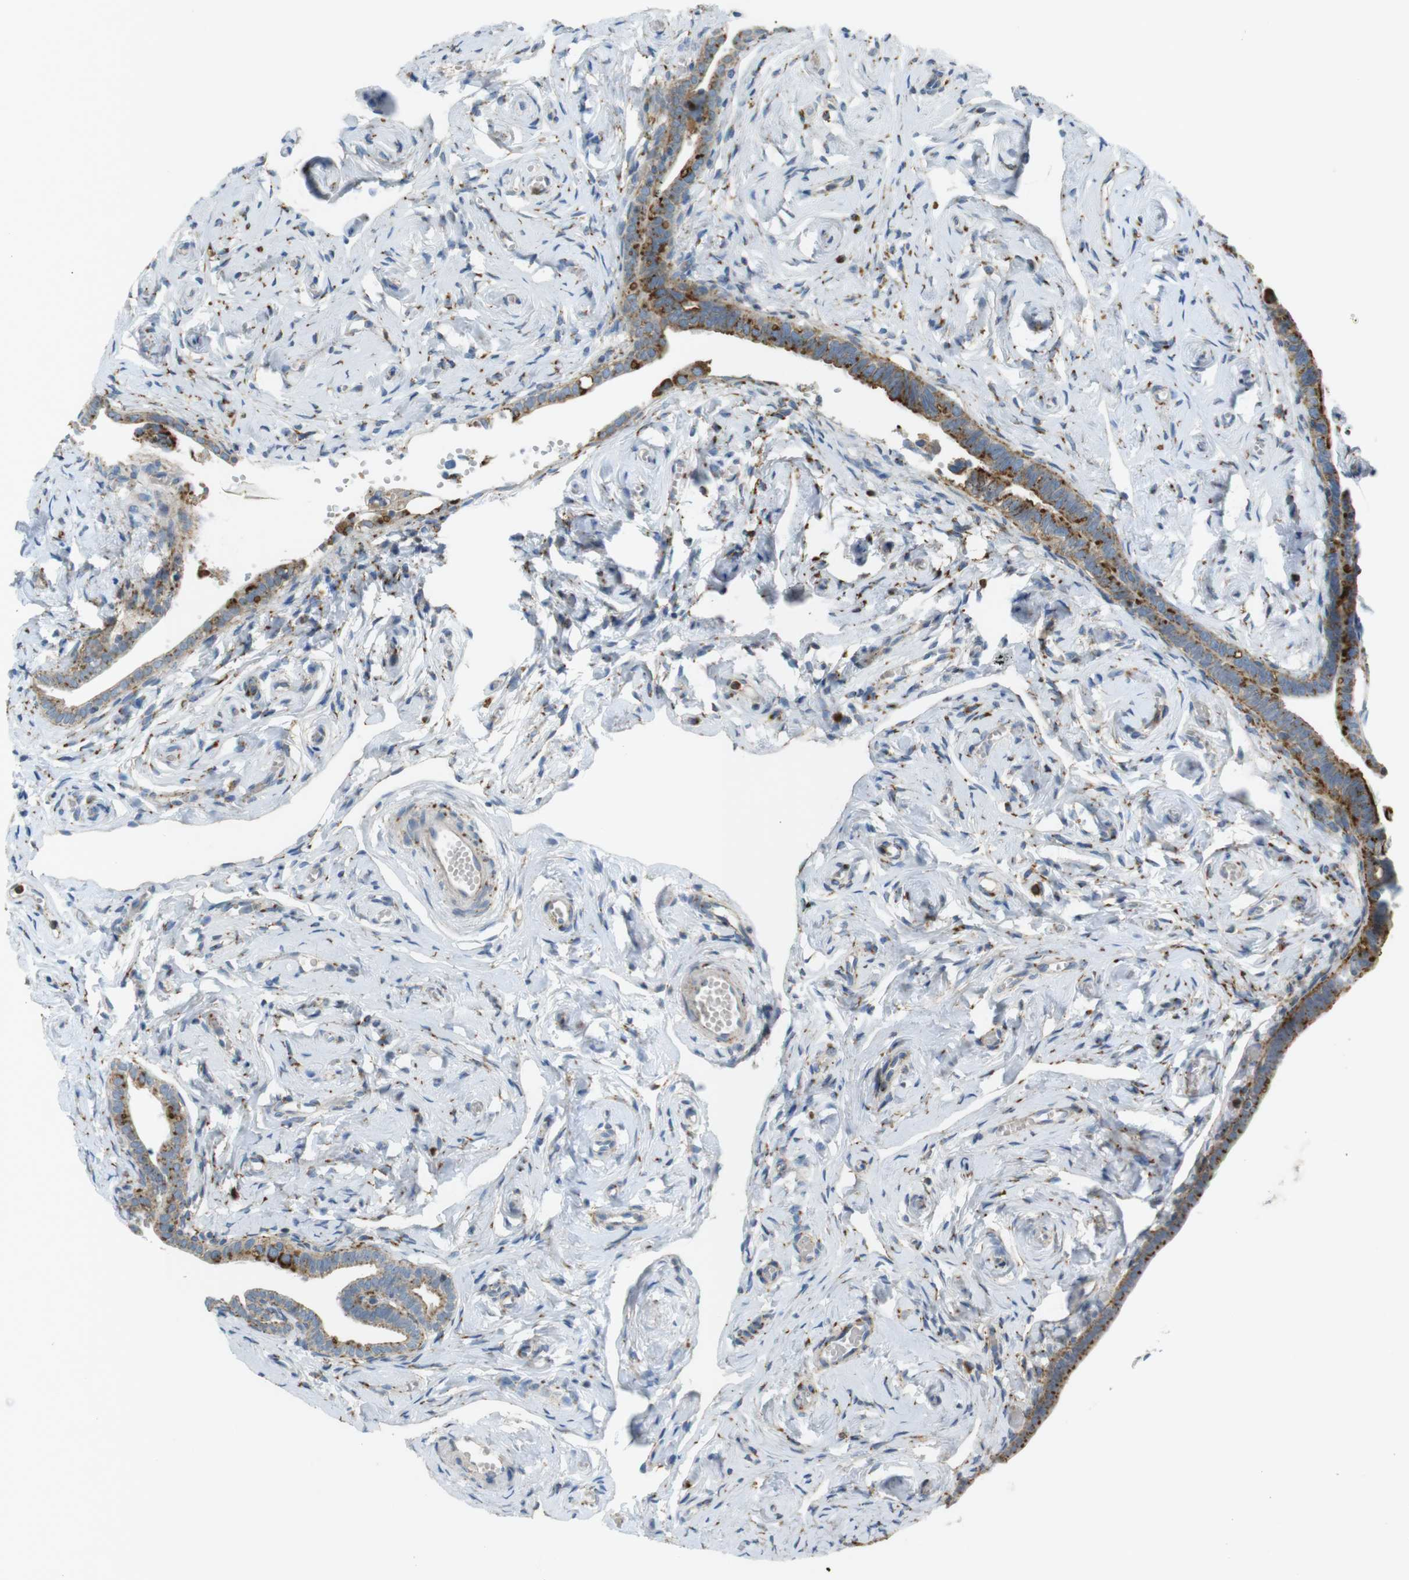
{"staining": {"intensity": "moderate", "quantity": ">75%", "location": "cytoplasmic/membranous"}, "tissue": "fallopian tube", "cell_type": "Glandular cells", "image_type": "normal", "snomed": [{"axis": "morphology", "description": "Normal tissue, NOS"}, {"axis": "topography", "description": "Fallopian tube"}], "caption": "Human fallopian tube stained with a brown dye displays moderate cytoplasmic/membranous positive staining in approximately >75% of glandular cells.", "gene": "LAMP1", "patient": {"sex": "female", "age": 71}}